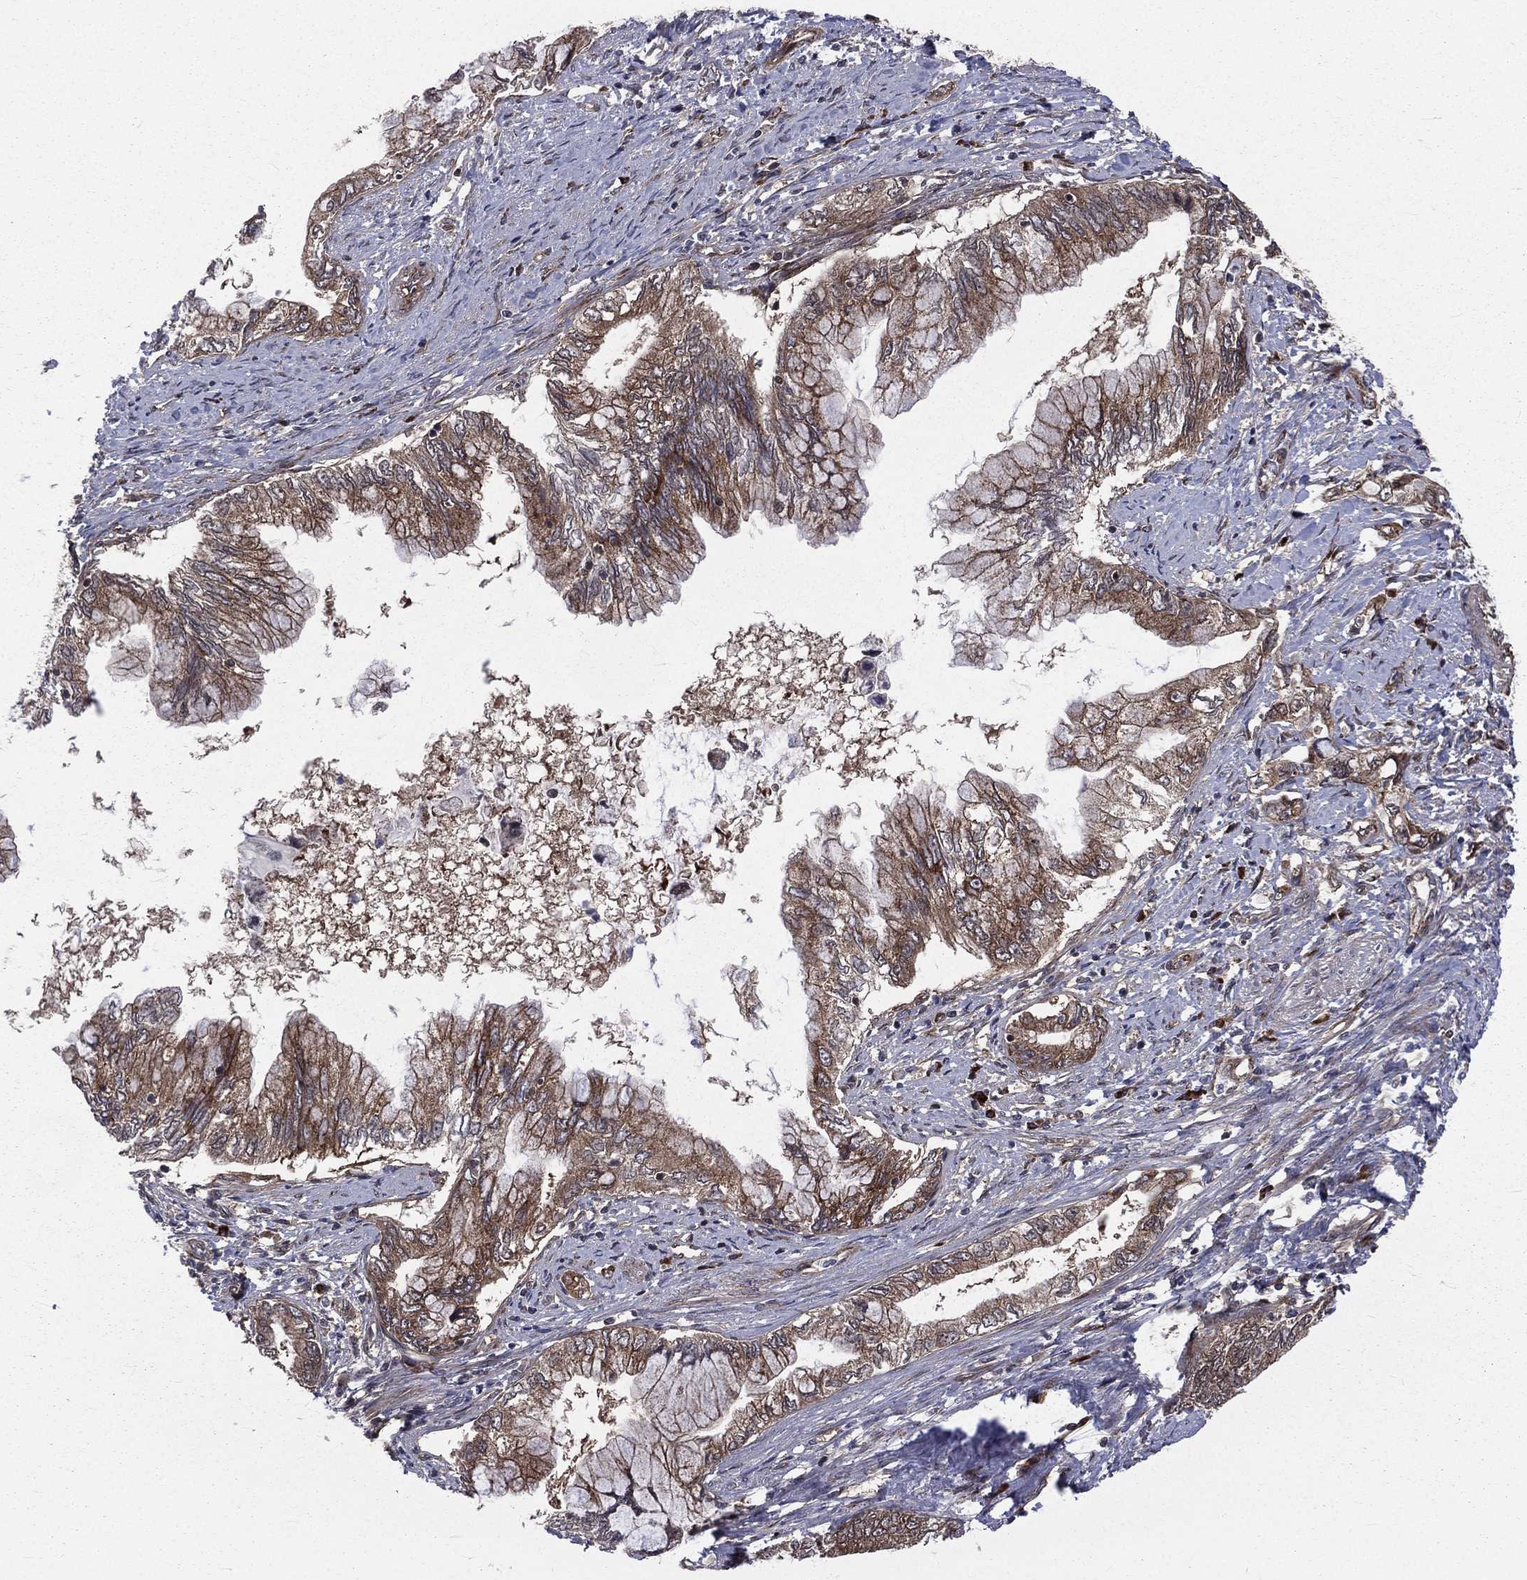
{"staining": {"intensity": "moderate", "quantity": ">75%", "location": "cytoplasmic/membranous"}, "tissue": "pancreatic cancer", "cell_type": "Tumor cells", "image_type": "cancer", "snomed": [{"axis": "morphology", "description": "Adenocarcinoma, NOS"}, {"axis": "topography", "description": "Pancreas"}], "caption": "Immunohistochemistry (IHC) photomicrograph of pancreatic adenocarcinoma stained for a protein (brown), which demonstrates medium levels of moderate cytoplasmic/membranous staining in approximately >75% of tumor cells.", "gene": "ARL3", "patient": {"sex": "female", "age": 73}}